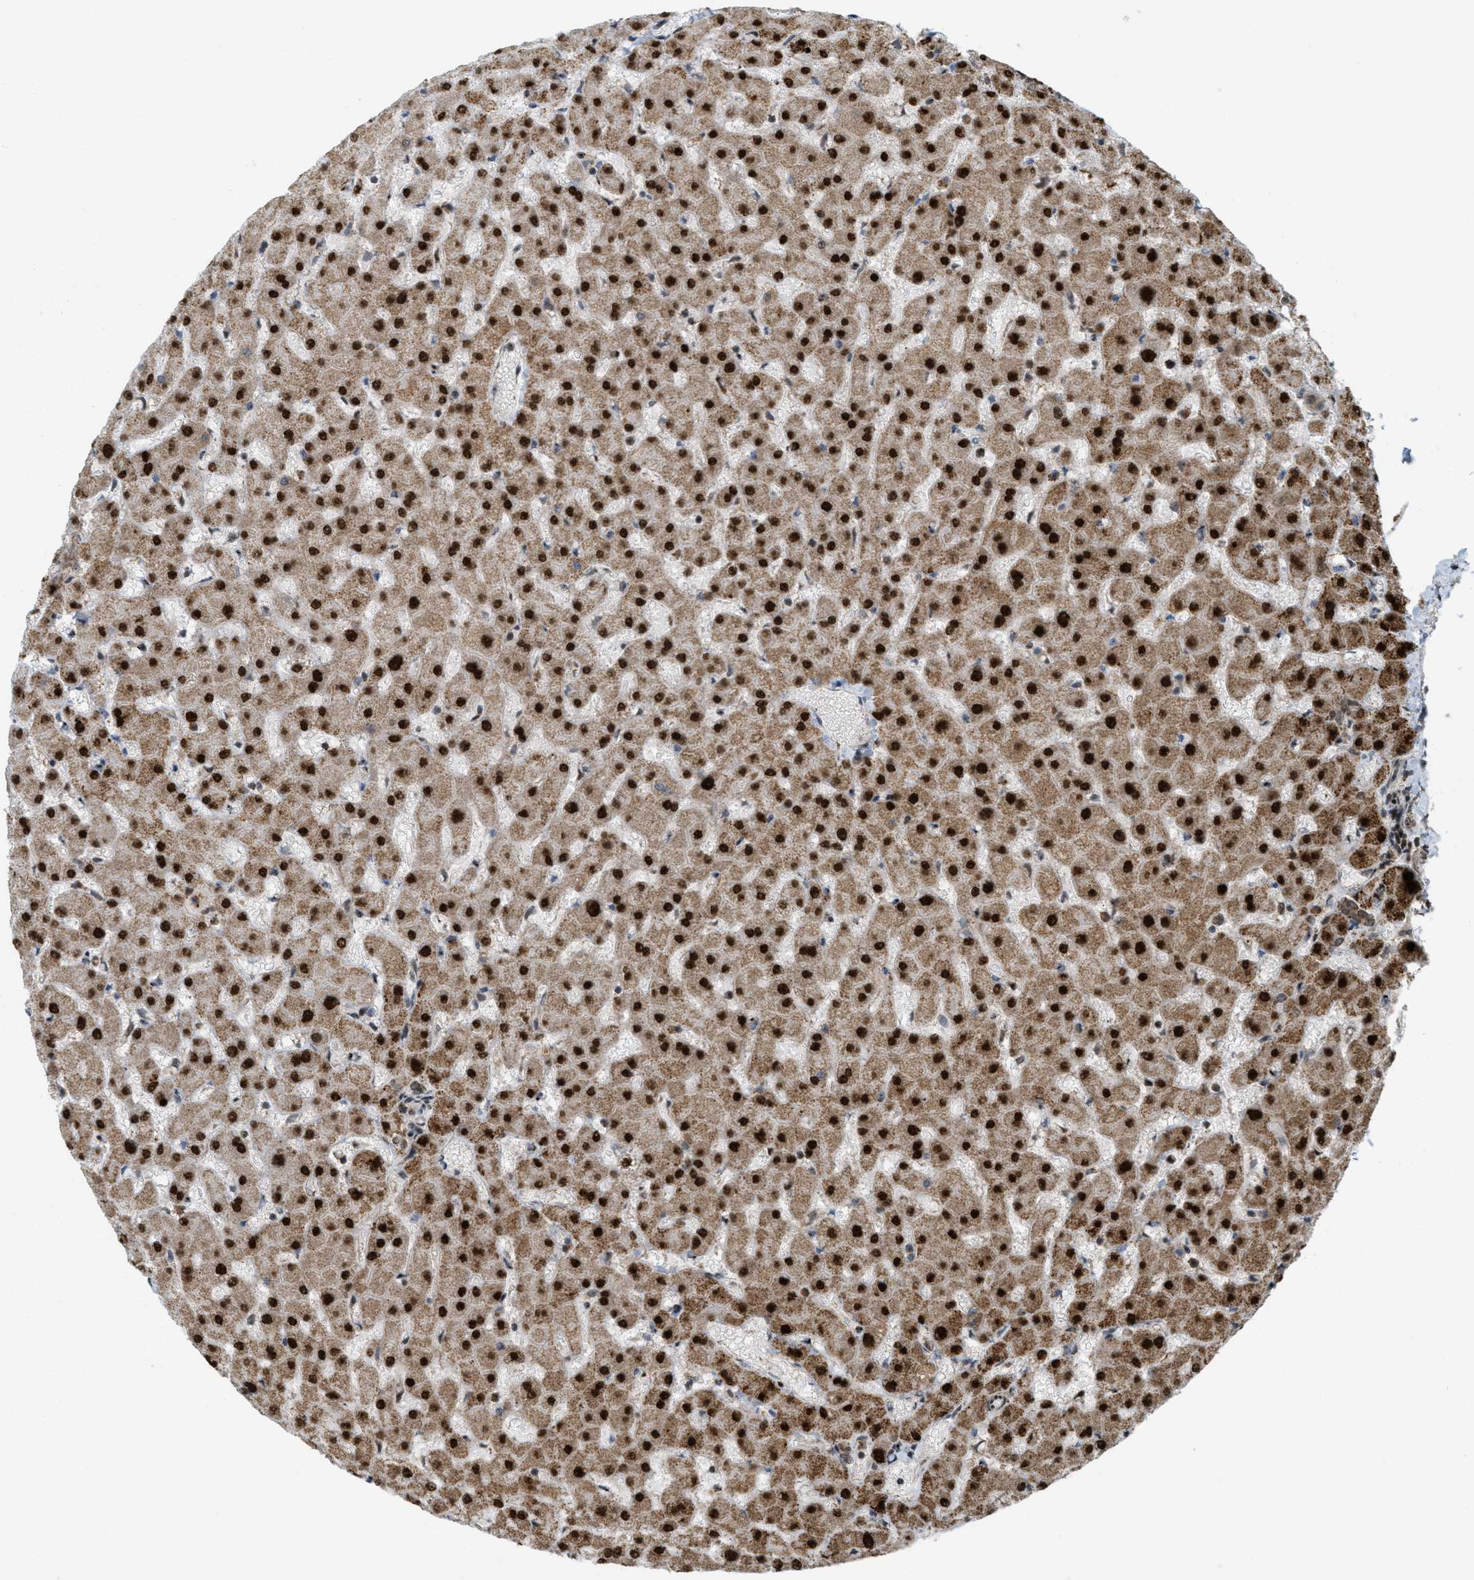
{"staining": {"intensity": "strong", "quantity": "<25%", "location": "cytoplasmic/membranous,nuclear"}, "tissue": "liver", "cell_type": "Cholangiocytes", "image_type": "normal", "snomed": [{"axis": "morphology", "description": "Normal tissue, NOS"}, {"axis": "topography", "description": "Liver"}], "caption": "Immunohistochemistry (IHC) staining of benign liver, which exhibits medium levels of strong cytoplasmic/membranous,nuclear positivity in about <25% of cholangiocytes indicating strong cytoplasmic/membranous,nuclear protein positivity. The staining was performed using DAB (3,3'-diaminobenzidine) (brown) for protein detection and nuclei were counterstained in hematoxylin (blue).", "gene": "TLK1", "patient": {"sex": "female", "age": 63}}